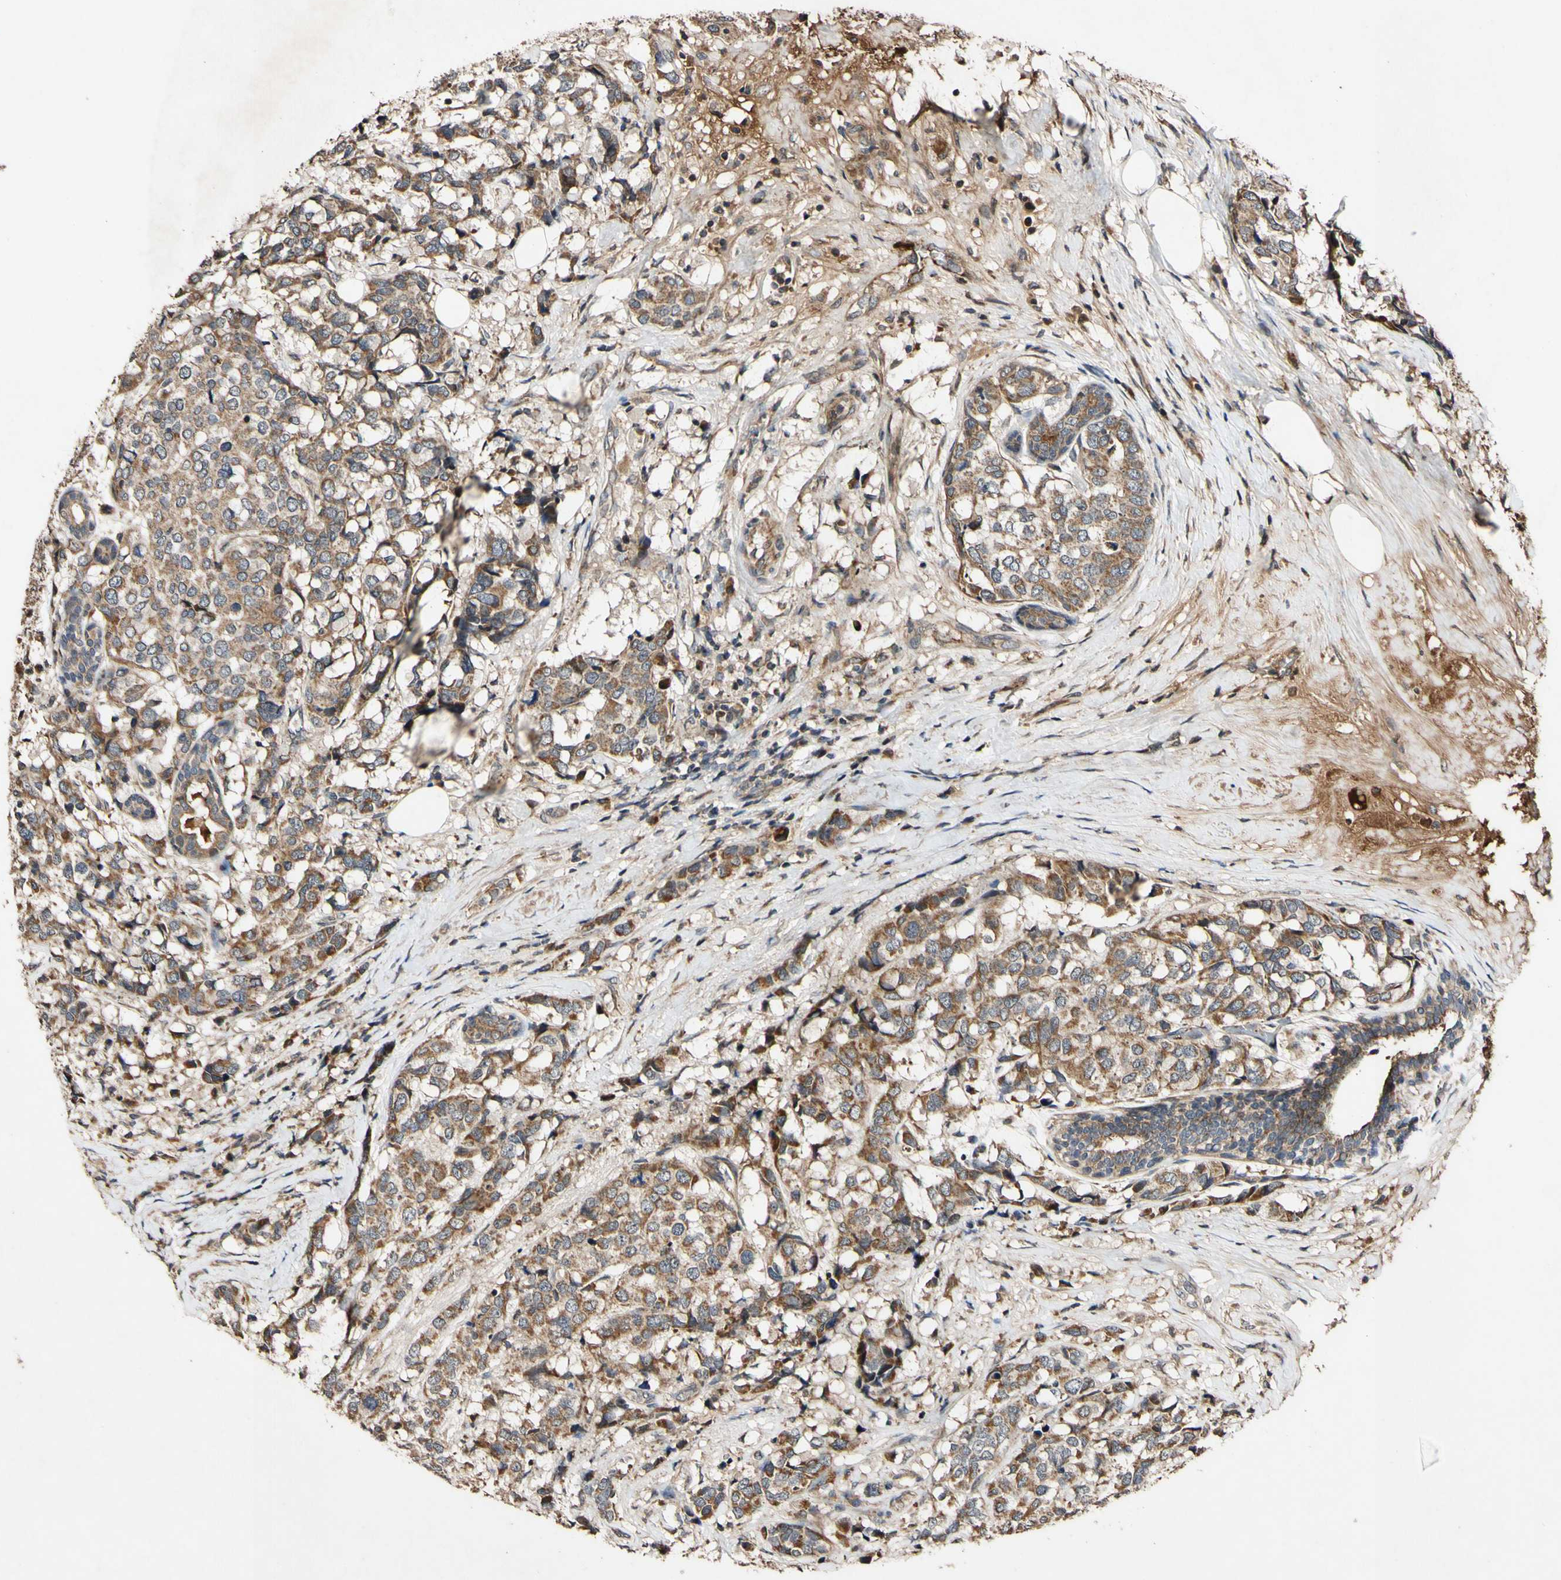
{"staining": {"intensity": "moderate", "quantity": ">75%", "location": "cytoplasmic/membranous"}, "tissue": "breast cancer", "cell_type": "Tumor cells", "image_type": "cancer", "snomed": [{"axis": "morphology", "description": "Lobular carcinoma"}, {"axis": "topography", "description": "Breast"}], "caption": "The image reveals staining of breast cancer, revealing moderate cytoplasmic/membranous protein positivity (brown color) within tumor cells.", "gene": "PLAT", "patient": {"sex": "female", "age": 59}}